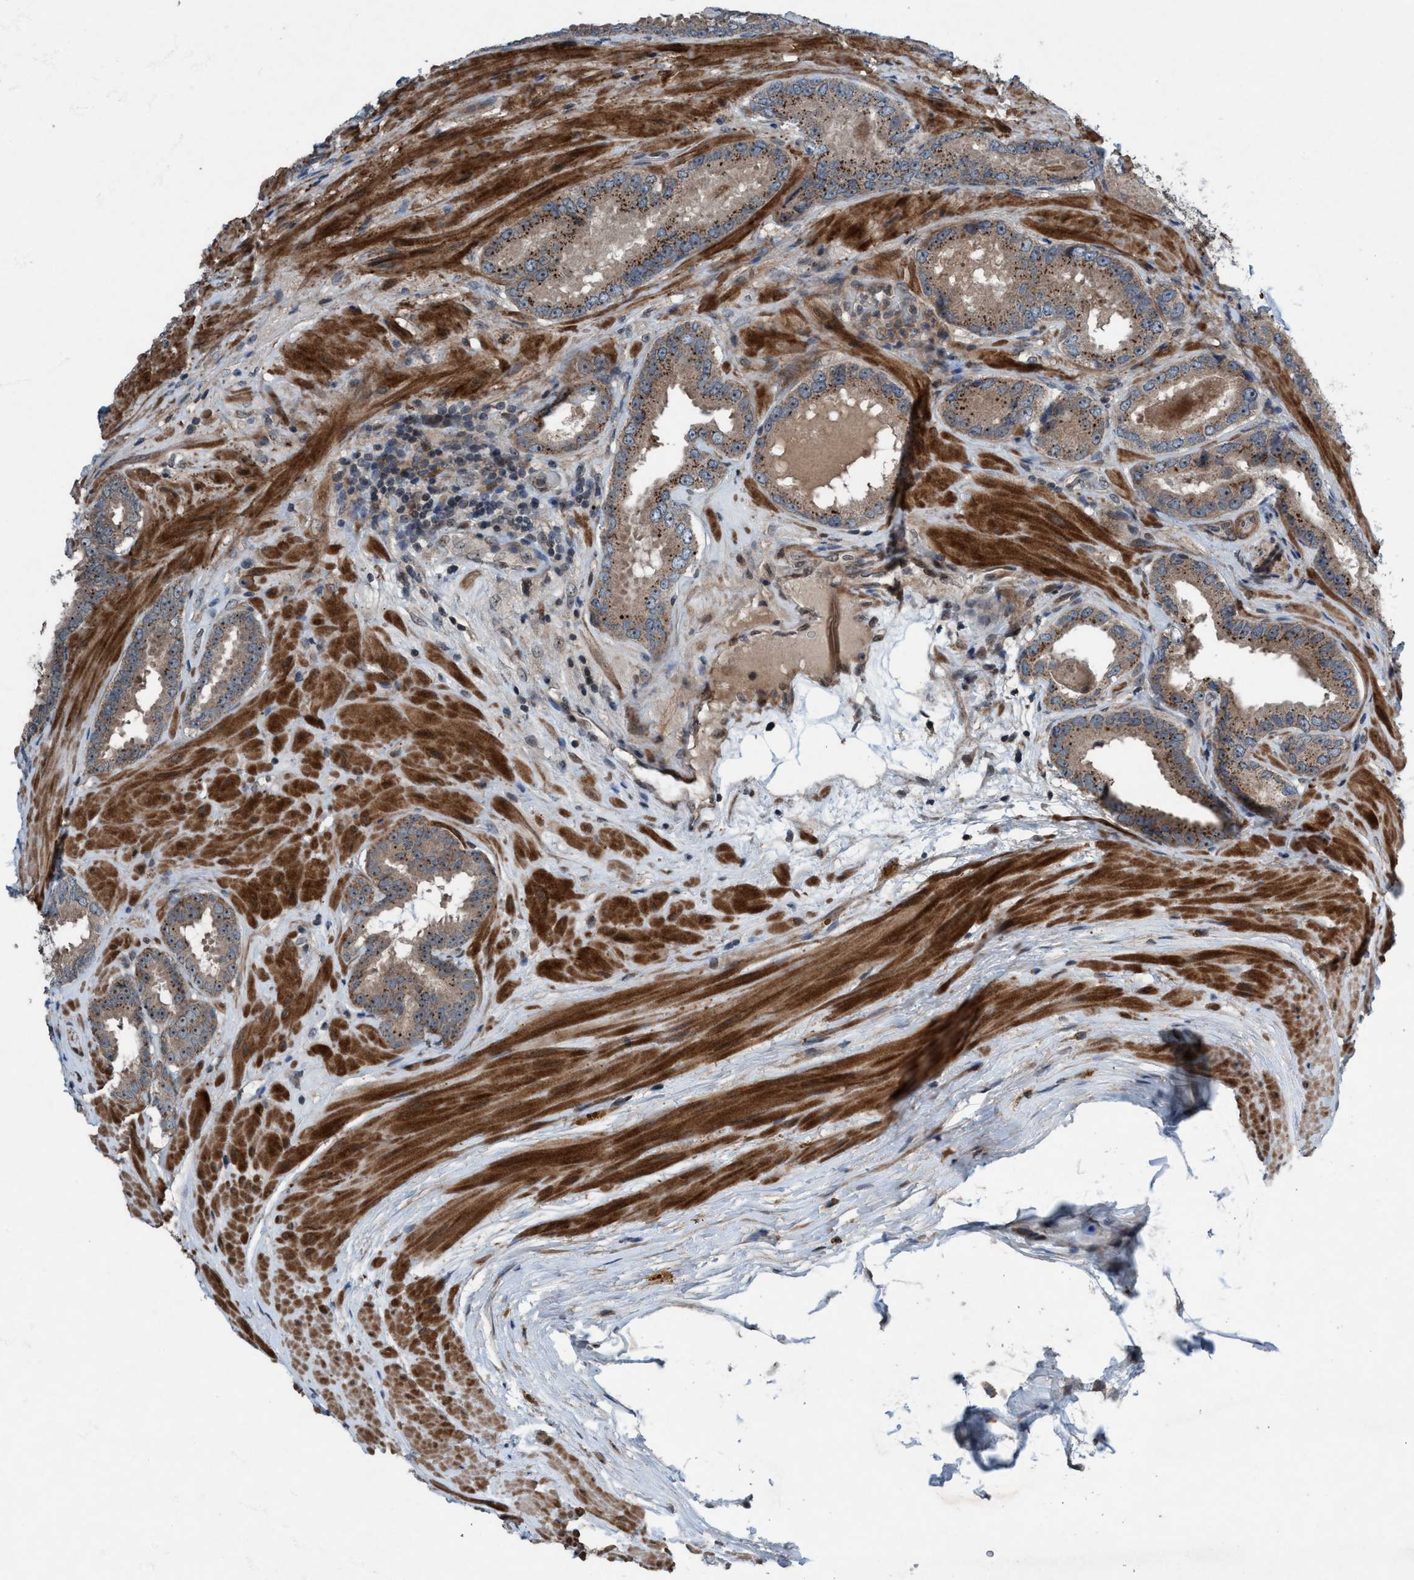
{"staining": {"intensity": "moderate", "quantity": ">75%", "location": "cytoplasmic/membranous"}, "tissue": "prostate cancer", "cell_type": "Tumor cells", "image_type": "cancer", "snomed": [{"axis": "morphology", "description": "Adenocarcinoma, Low grade"}, {"axis": "topography", "description": "Prostate"}], "caption": "This image reveals immunohistochemistry staining of prostate cancer, with medium moderate cytoplasmic/membranous positivity in approximately >75% of tumor cells.", "gene": "NISCH", "patient": {"sex": "male", "age": 51}}